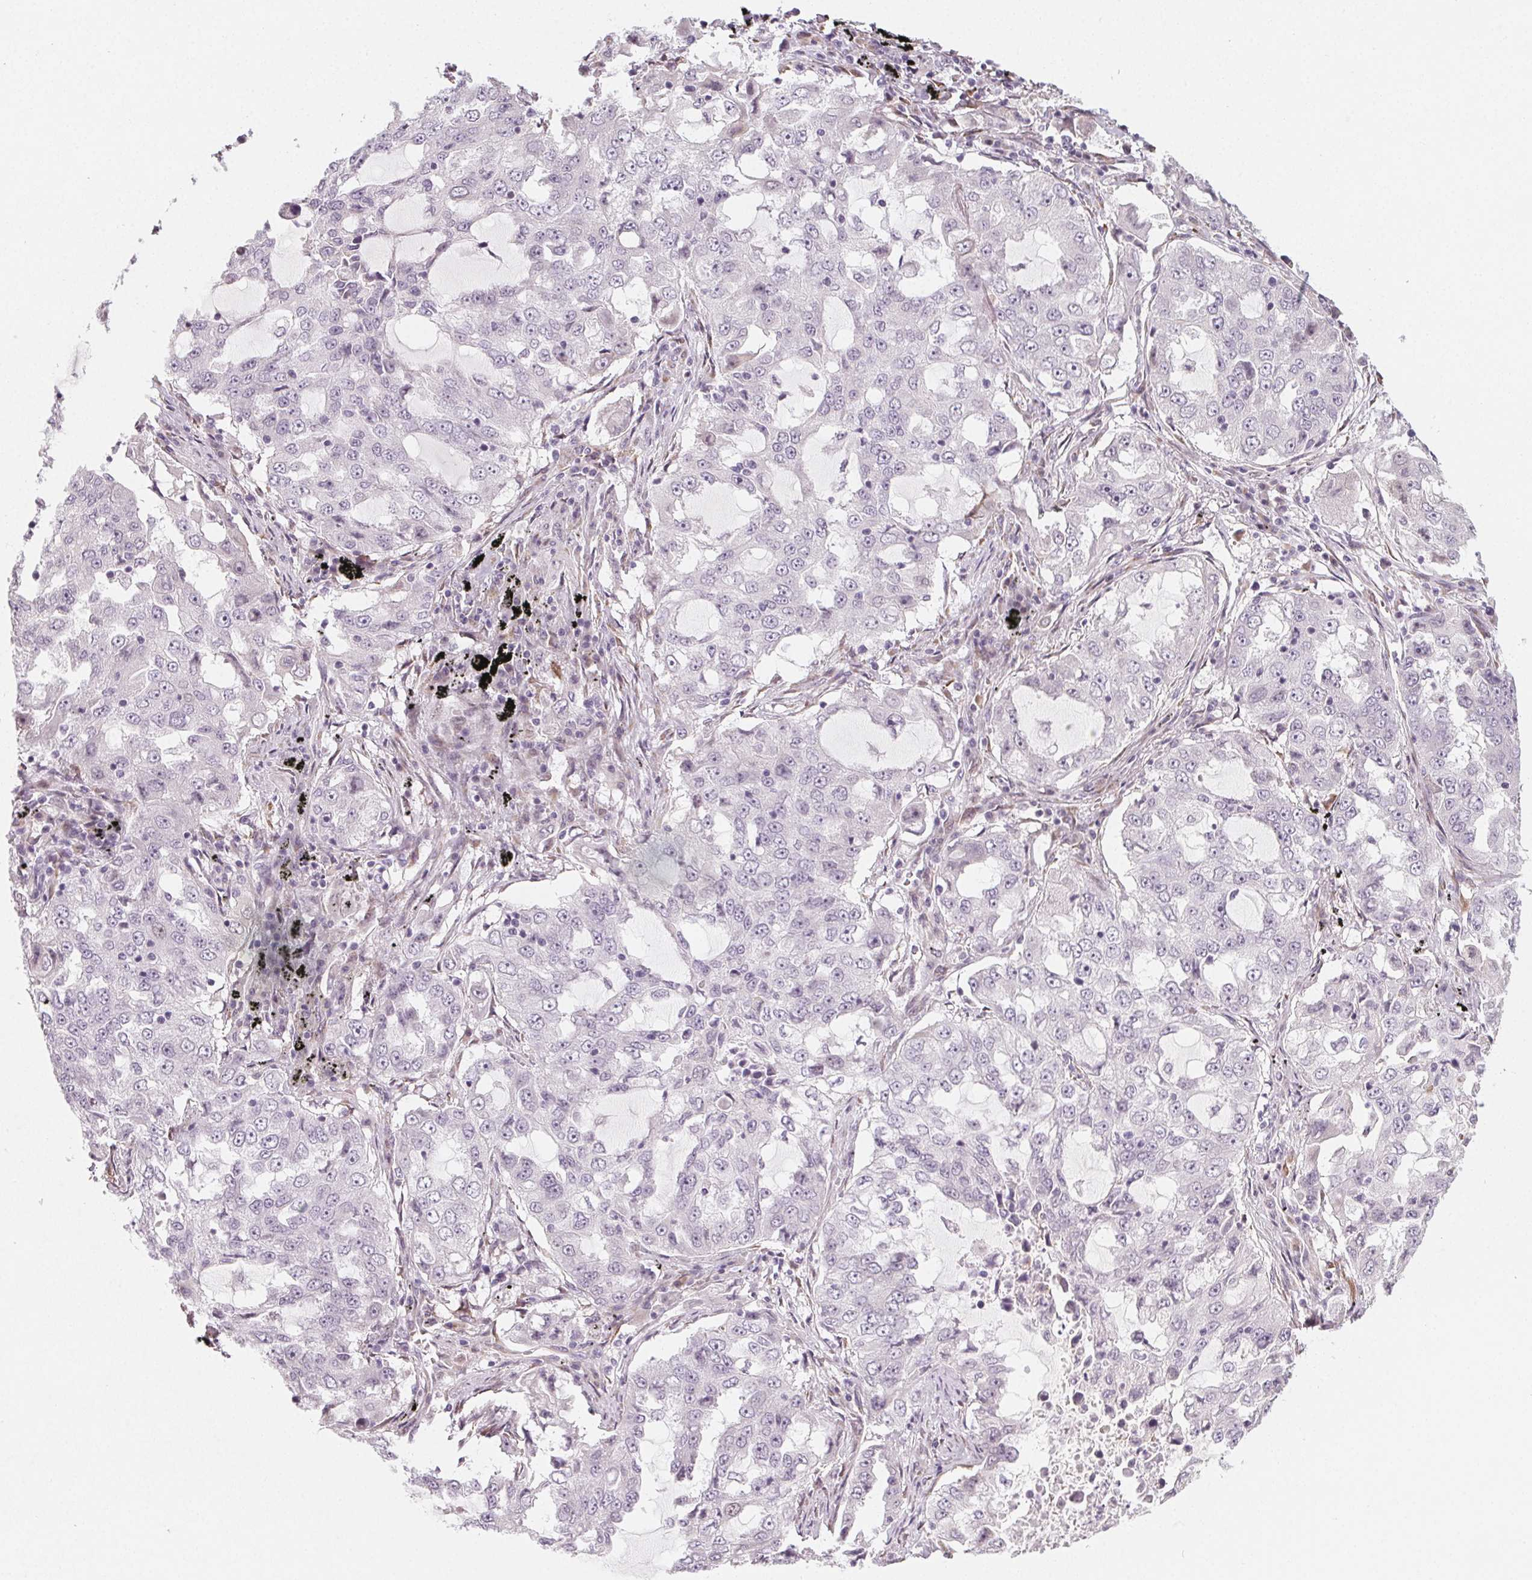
{"staining": {"intensity": "negative", "quantity": "none", "location": "none"}, "tissue": "lung cancer", "cell_type": "Tumor cells", "image_type": "cancer", "snomed": [{"axis": "morphology", "description": "Adenocarcinoma, NOS"}, {"axis": "topography", "description": "Lung"}], "caption": "Tumor cells are negative for brown protein staining in lung cancer. (DAB immunohistochemistry with hematoxylin counter stain).", "gene": "CCDC96", "patient": {"sex": "female", "age": 61}}